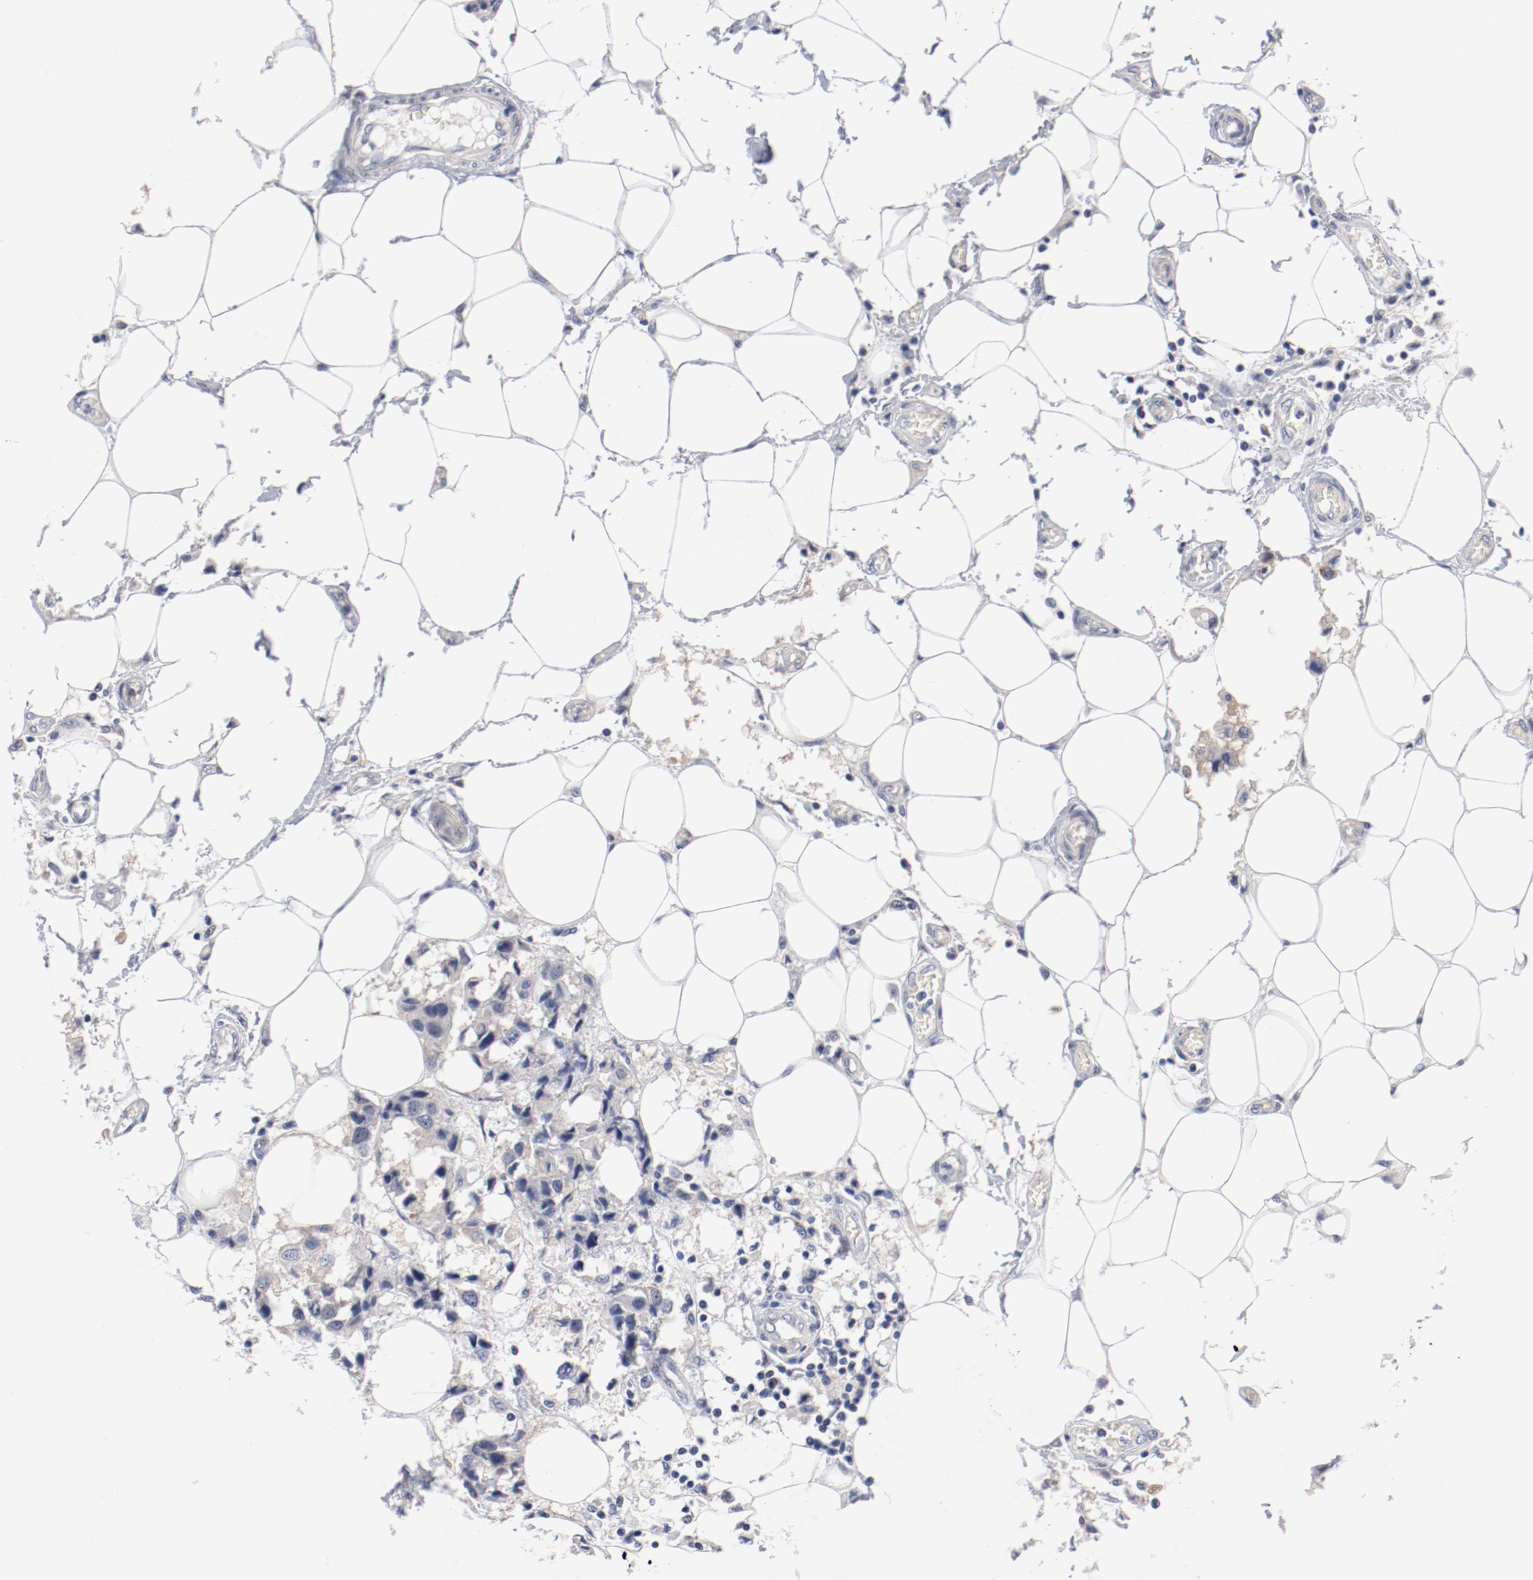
{"staining": {"intensity": "weak", "quantity": "25%-75%", "location": "cytoplasmic/membranous"}, "tissue": "breast cancer", "cell_type": "Tumor cells", "image_type": "cancer", "snomed": [{"axis": "morphology", "description": "Duct carcinoma"}, {"axis": "topography", "description": "Breast"}], "caption": "An image of human infiltrating ductal carcinoma (breast) stained for a protein exhibits weak cytoplasmic/membranous brown staining in tumor cells. (IHC, brightfield microscopy, high magnification).", "gene": "GPR143", "patient": {"sex": "female", "age": 80}}